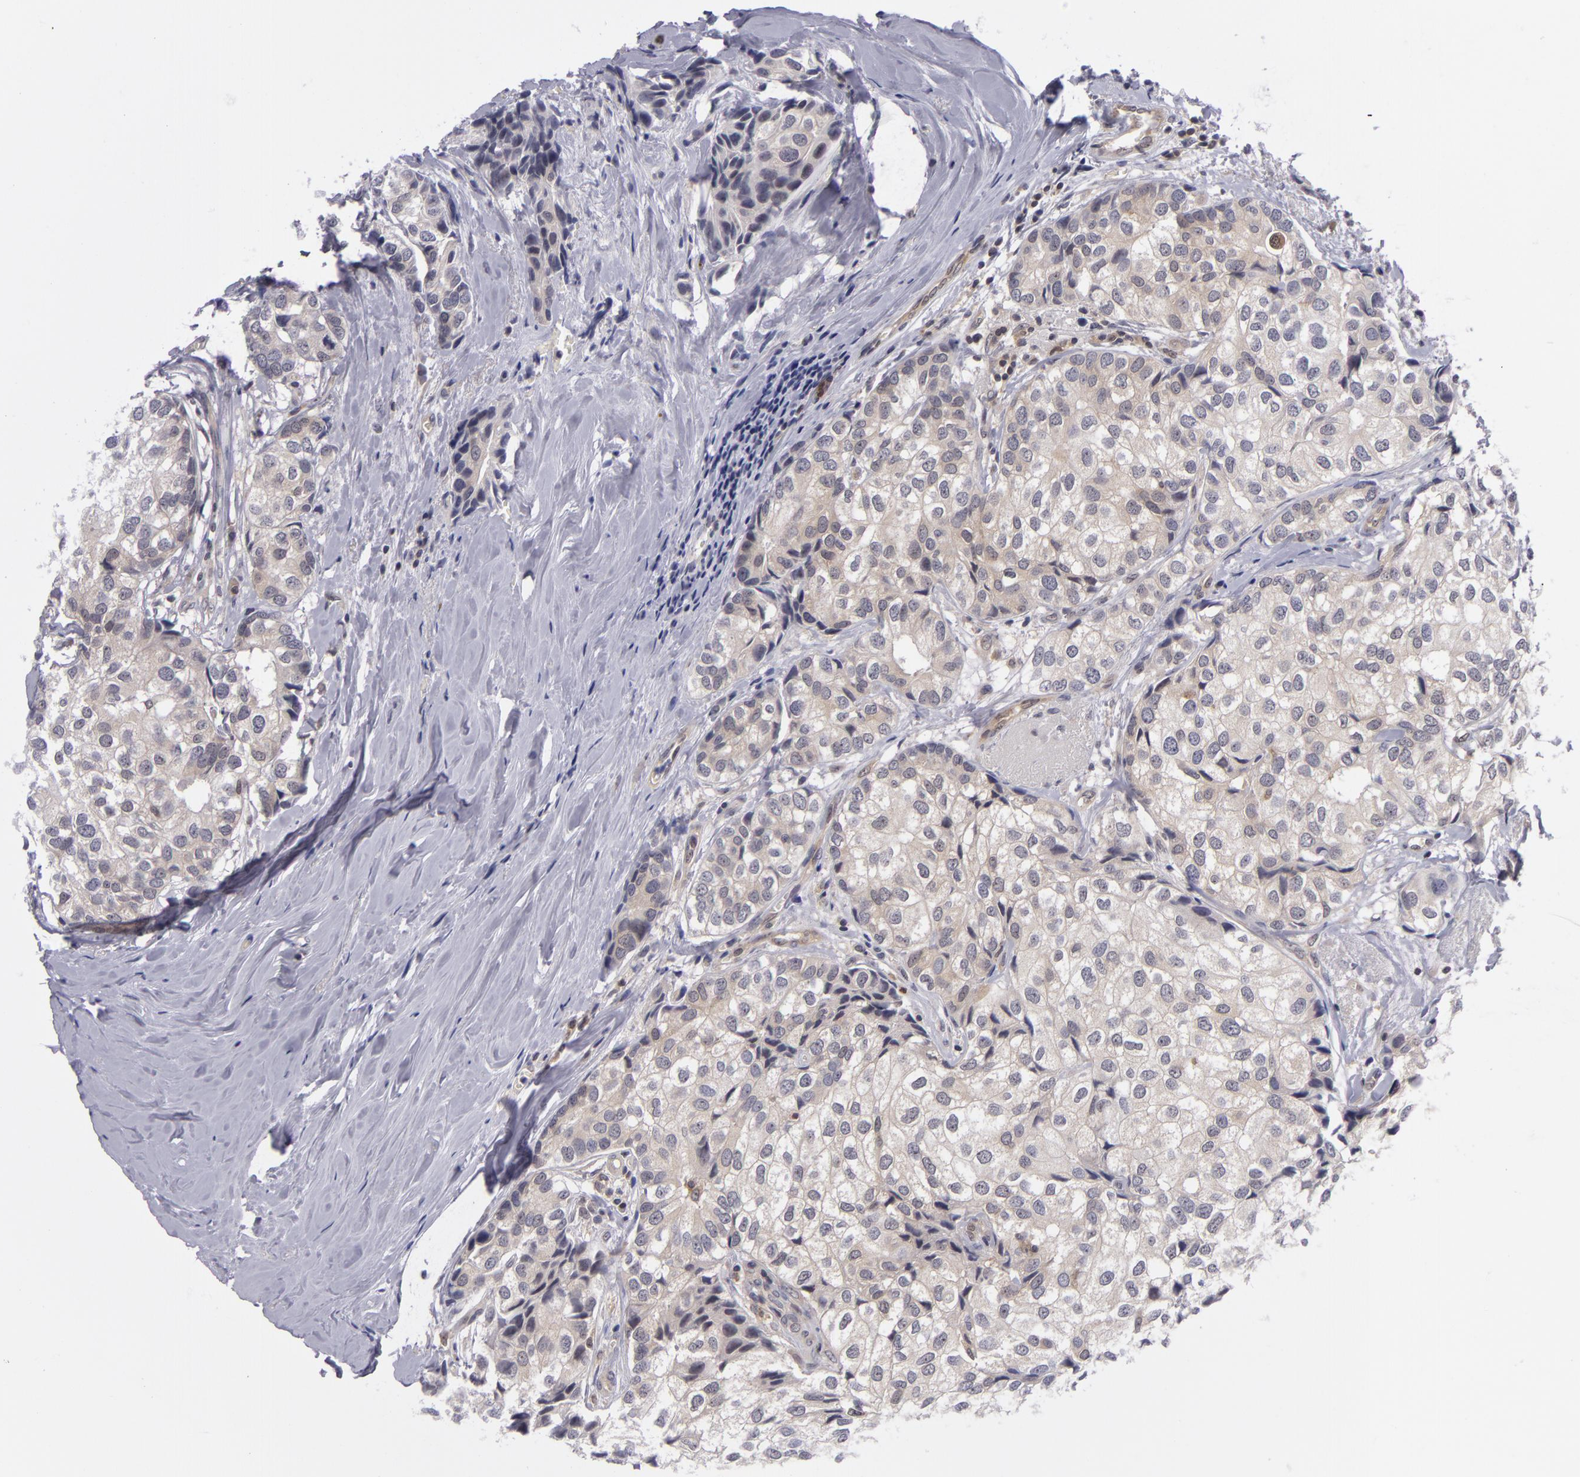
{"staining": {"intensity": "weak", "quantity": "25%-75%", "location": "cytoplasmic/membranous"}, "tissue": "breast cancer", "cell_type": "Tumor cells", "image_type": "cancer", "snomed": [{"axis": "morphology", "description": "Duct carcinoma"}, {"axis": "topography", "description": "Breast"}], "caption": "Immunohistochemistry photomicrograph of neoplastic tissue: human infiltrating ductal carcinoma (breast) stained using immunohistochemistry shows low levels of weak protein expression localized specifically in the cytoplasmic/membranous of tumor cells, appearing as a cytoplasmic/membranous brown color.", "gene": "BCL10", "patient": {"sex": "female", "age": 68}}